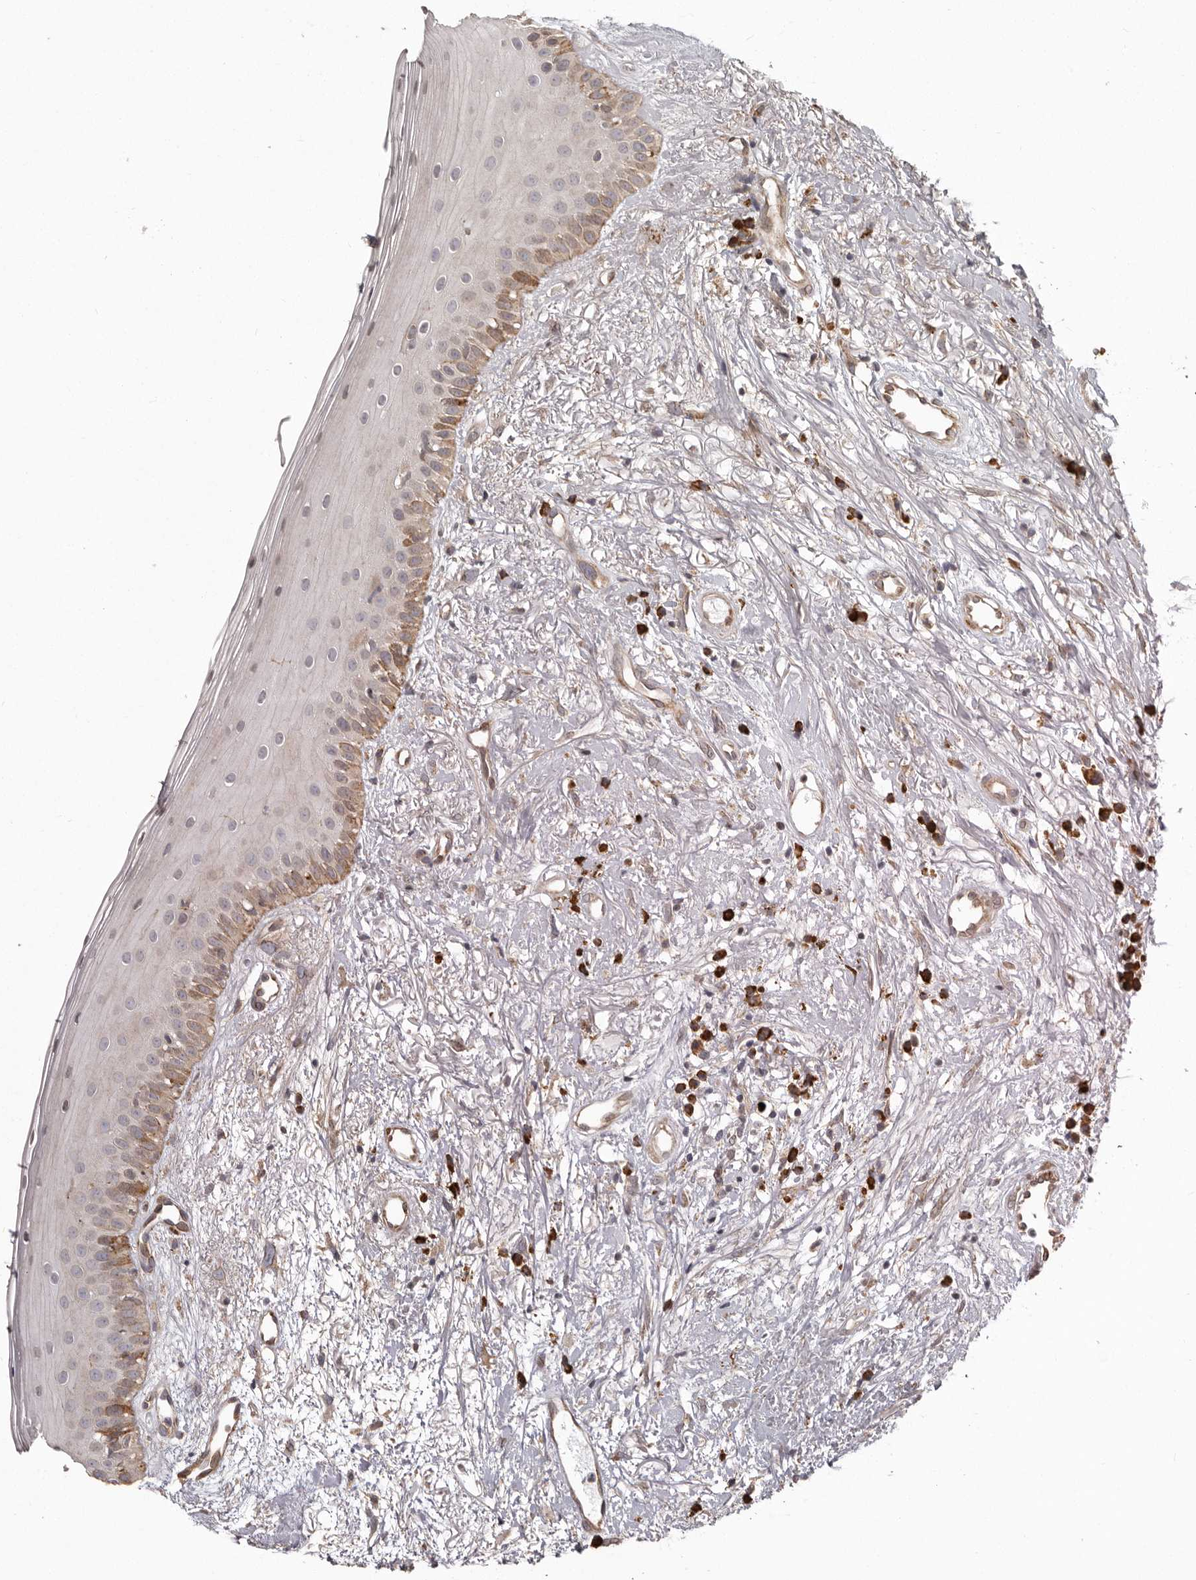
{"staining": {"intensity": "moderate", "quantity": "25%-75%", "location": "cytoplasmic/membranous"}, "tissue": "oral mucosa", "cell_type": "Squamous epithelial cells", "image_type": "normal", "snomed": [{"axis": "morphology", "description": "Normal tissue, NOS"}, {"axis": "topography", "description": "Oral tissue"}], "caption": "Benign oral mucosa exhibits moderate cytoplasmic/membranous expression in approximately 25%-75% of squamous epithelial cells Immunohistochemistry stains the protein of interest in brown and the nuclei are stained blue..", "gene": "NUP43", "patient": {"sex": "female", "age": 63}}